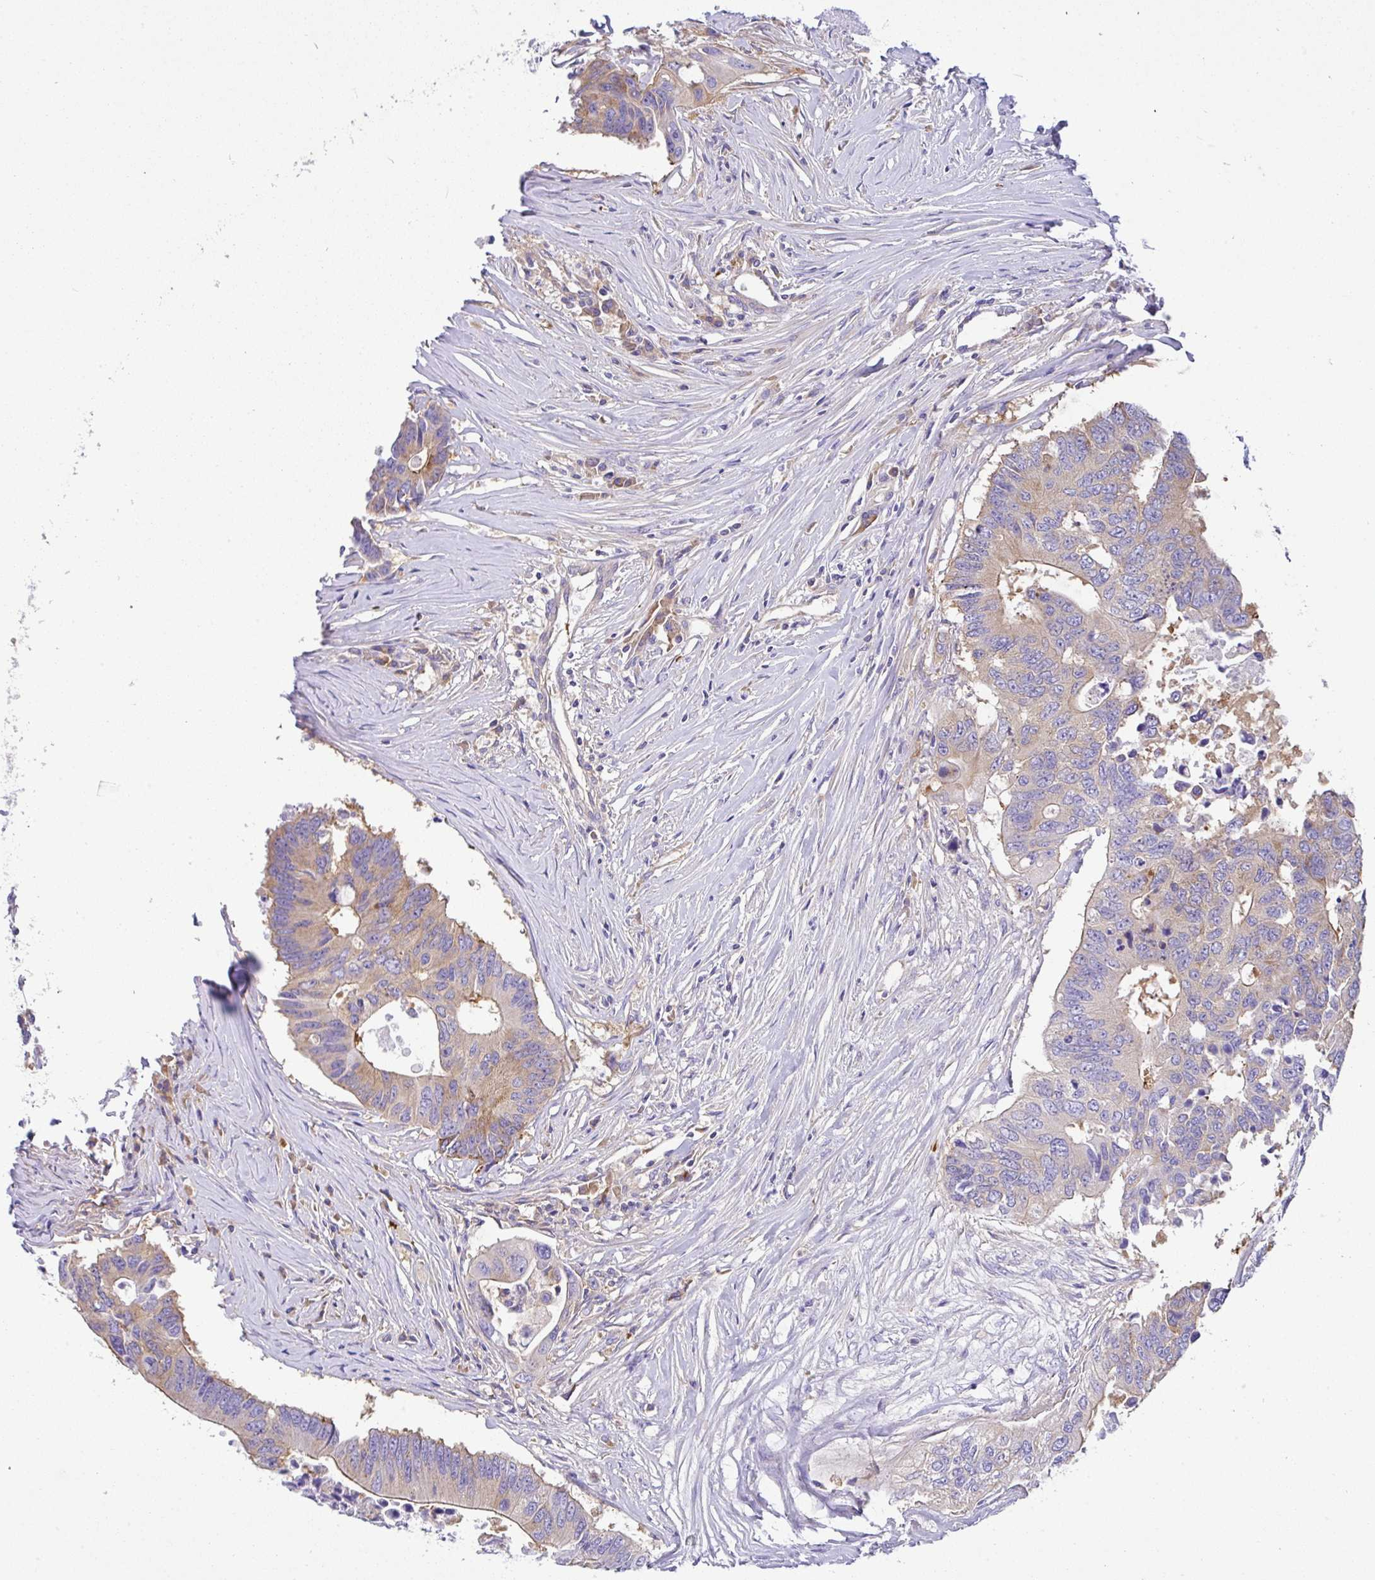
{"staining": {"intensity": "weak", "quantity": "<25%", "location": "cytoplasmic/membranous"}, "tissue": "colorectal cancer", "cell_type": "Tumor cells", "image_type": "cancer", "snomed": [{"axis": "morphology", "description": "Adenocarcinoma, NOS"}, {"axis": "topography", "description": "Colon"}], "caption": "This is an immunohistochemistry (IHC) histopathology image of adenocarcinoma (colorectal). There is no expression in tumor cells.", "gene": "GFPT2", "patient": {"sex": "male", "age": 71}}